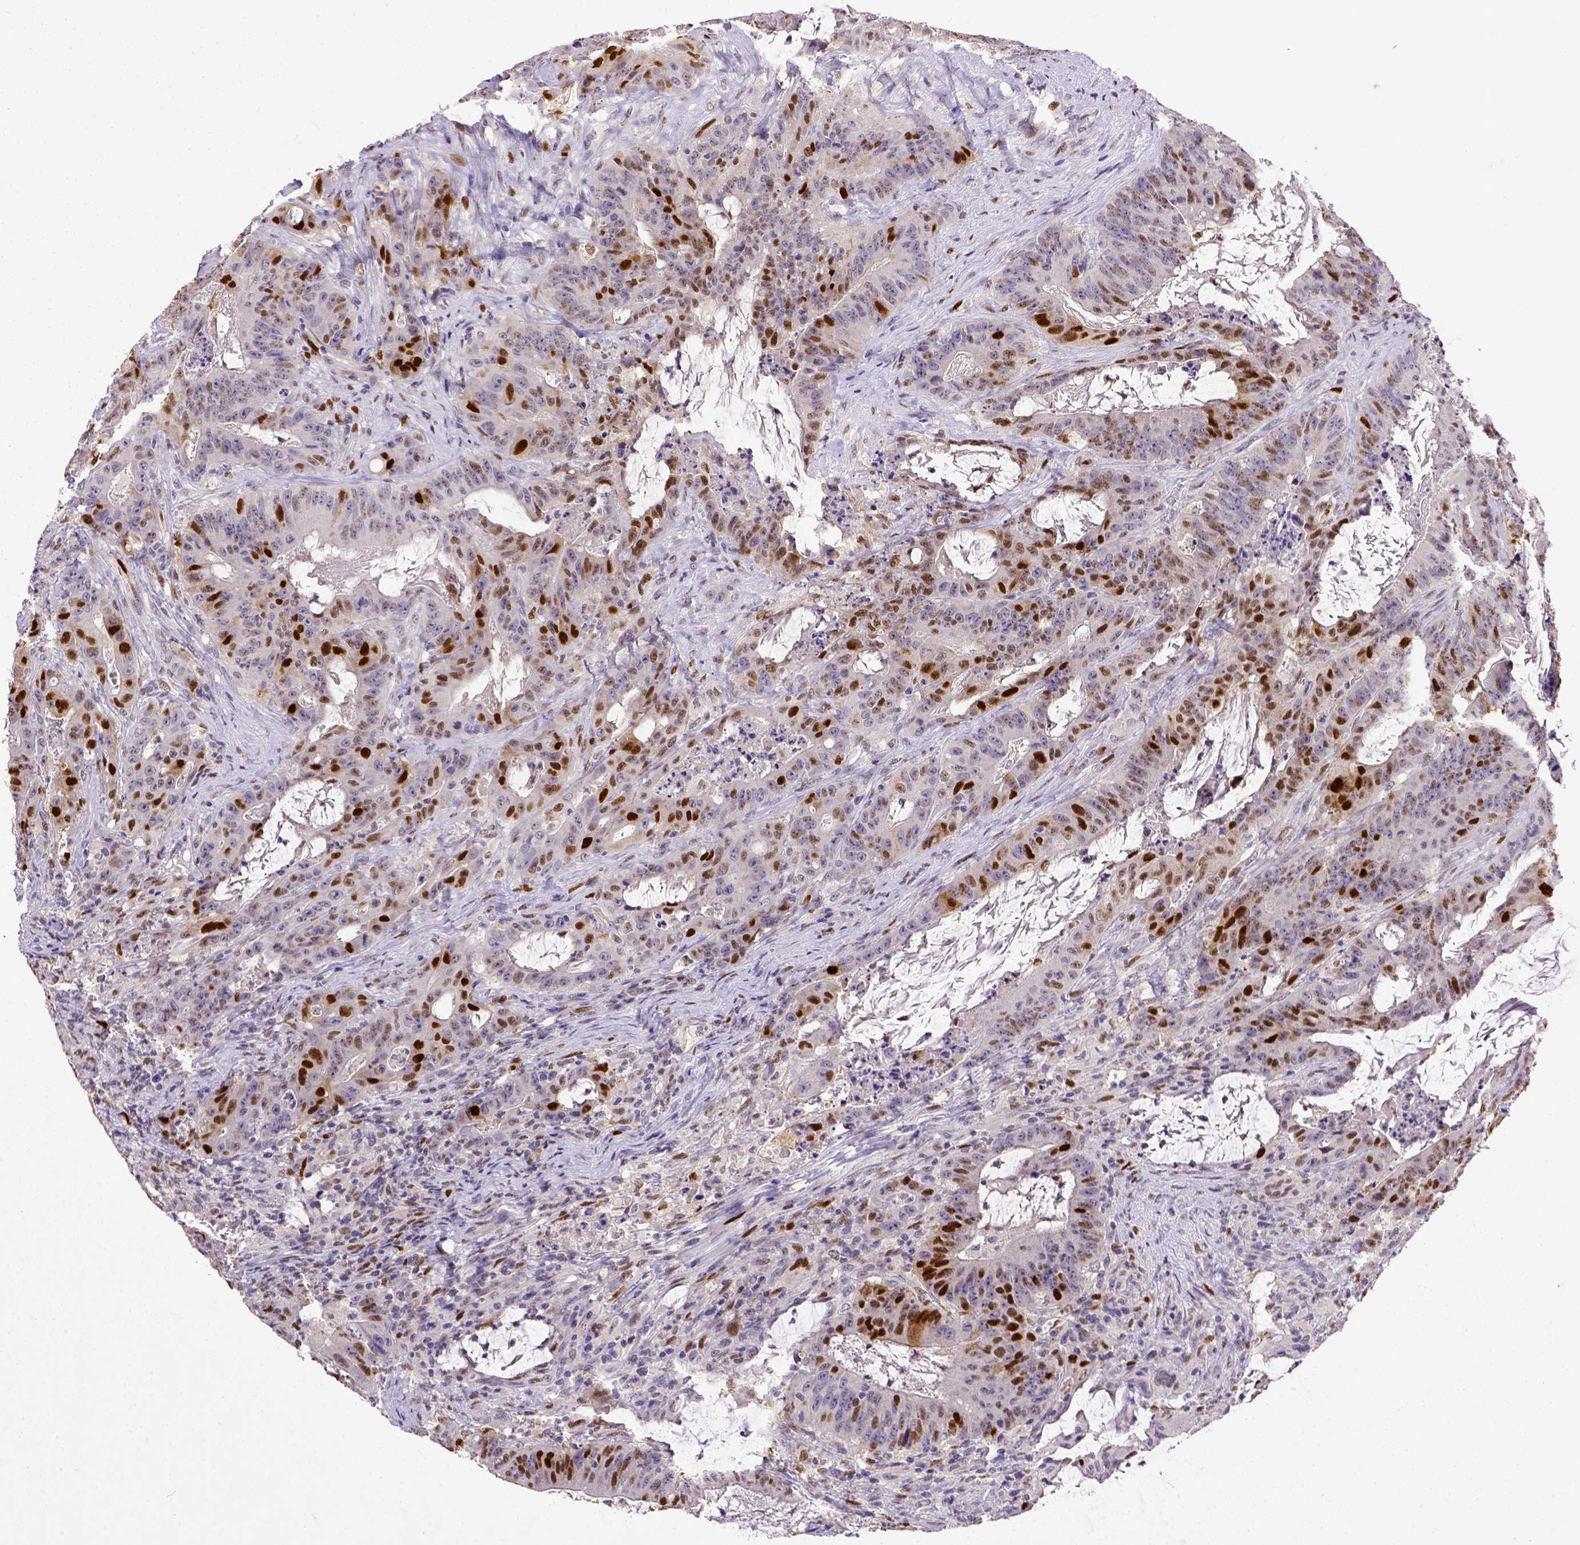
{"staining": {"intensity": "strong", "quantity": "25%-75%", "location": "nuclear"}, "tissue": "colorectal cancer", "cell_type": "Tumor cells", "image_type": "cancer", "snomed": [{"axis": "morphology", "description": "Adenocarcinoma, NOS"}, {"axis": "topography", "description": "Colon"}], "caption": "This is an image of immunohistochemistry staining of colorectal cancer, which shows strong expression in the nuclear of tumor cells.", "gene": "CDKN1A", "patient": {"sex": "male", "age": 33}}